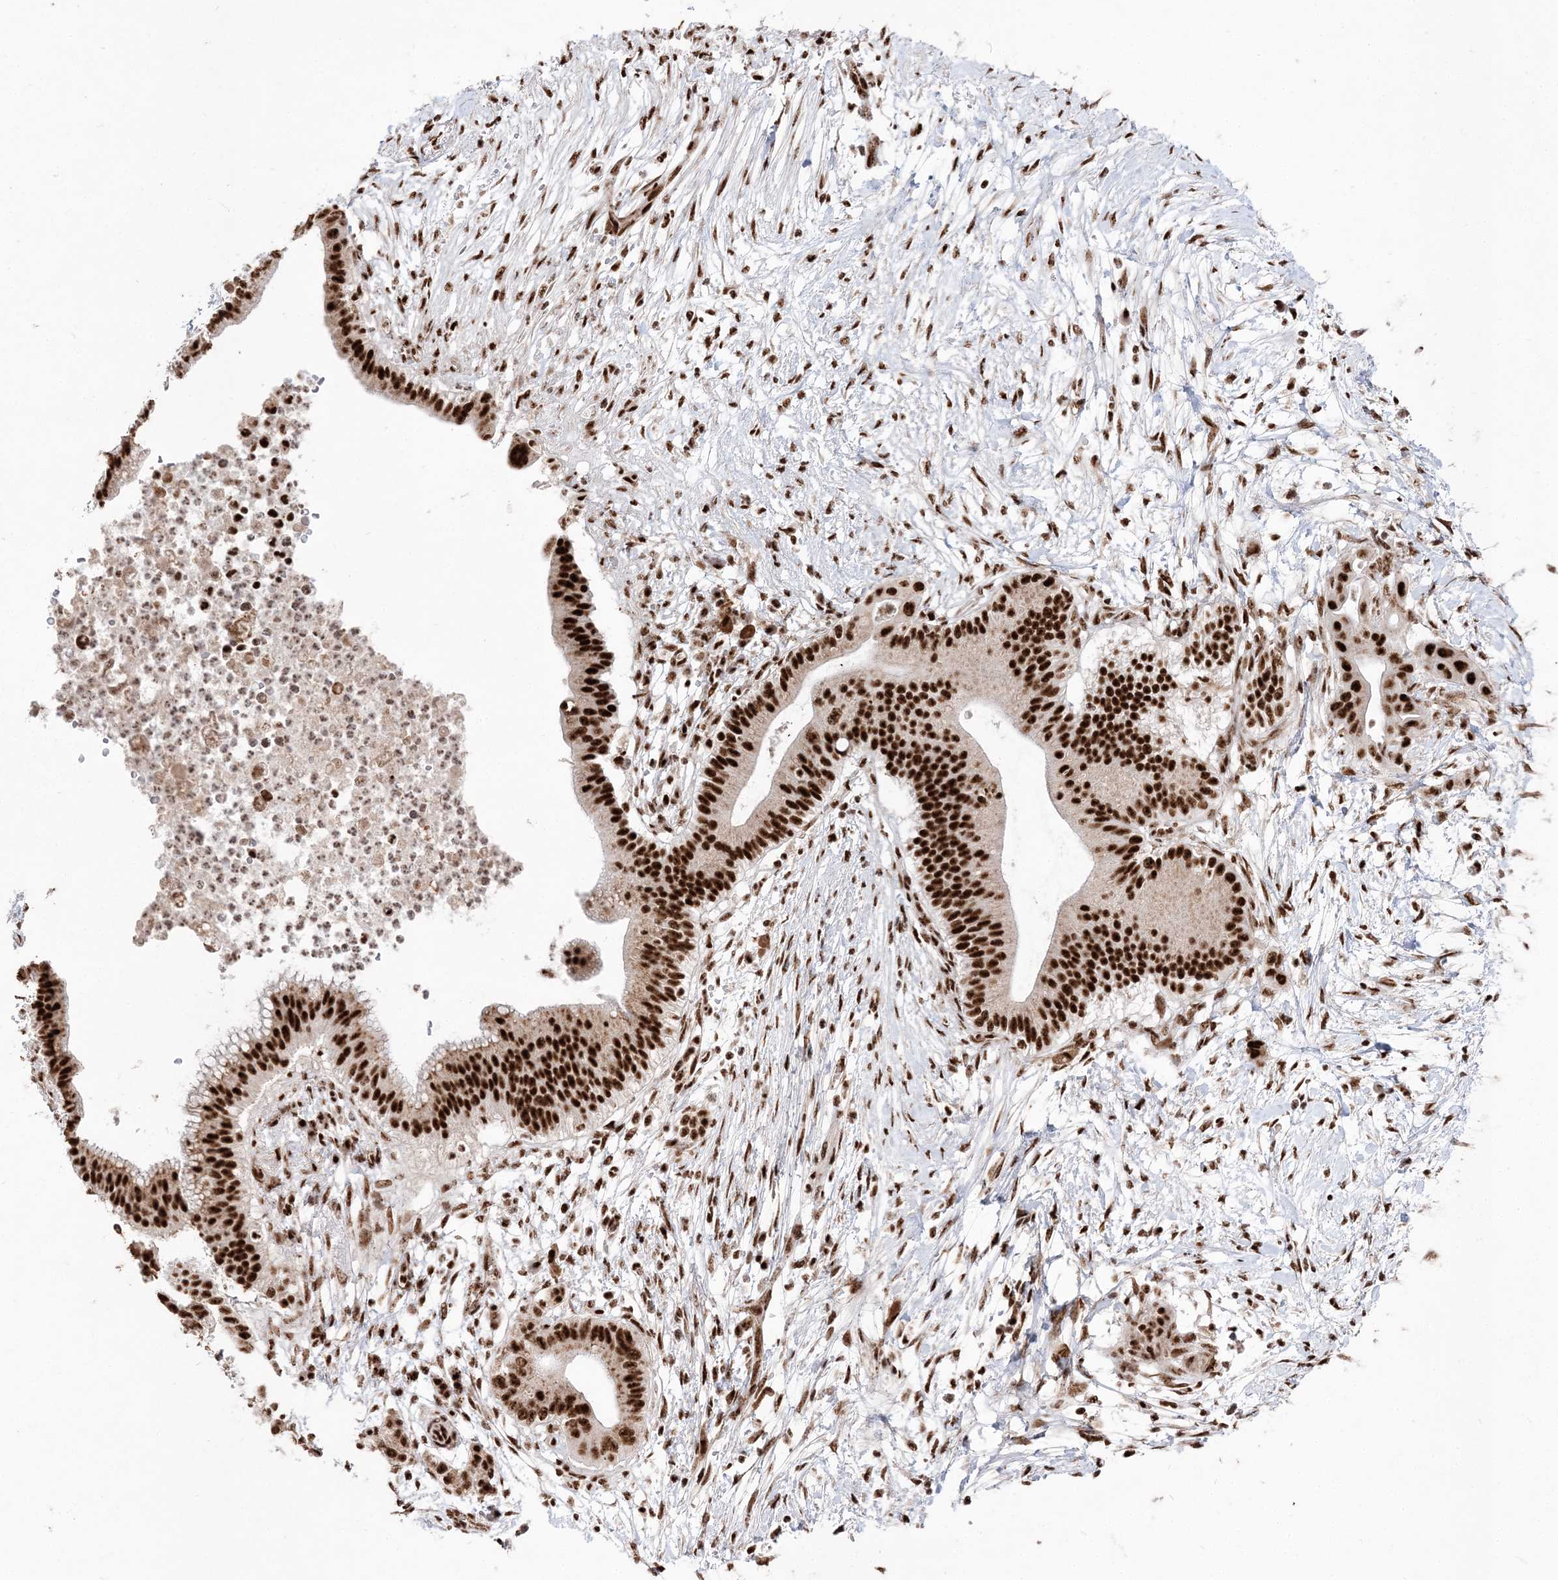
{"staining": {"intensity": "strong", "quantity": ">75%", "location": "nuclear"}, "tissue": "pancreatic cancer", "cell_type": "Tumor cells", "image_type": "cancer", "snomed": [{"axis": "morphology", "description": "Adenocarcinoma, NOS"}, {"axis": "topography", "description": "Pancreas"}], "caption": "This histopathology image shows pancreatic adenocarcinoma stained with immunohistochemistry (IHC) to label a protein in brown. The nuclear of tumor cells show strong positivity for the protein. Nuclei are counter-stained blue.", "gene": "RBM17", "patient": {"sex": "male", "age": 68}}